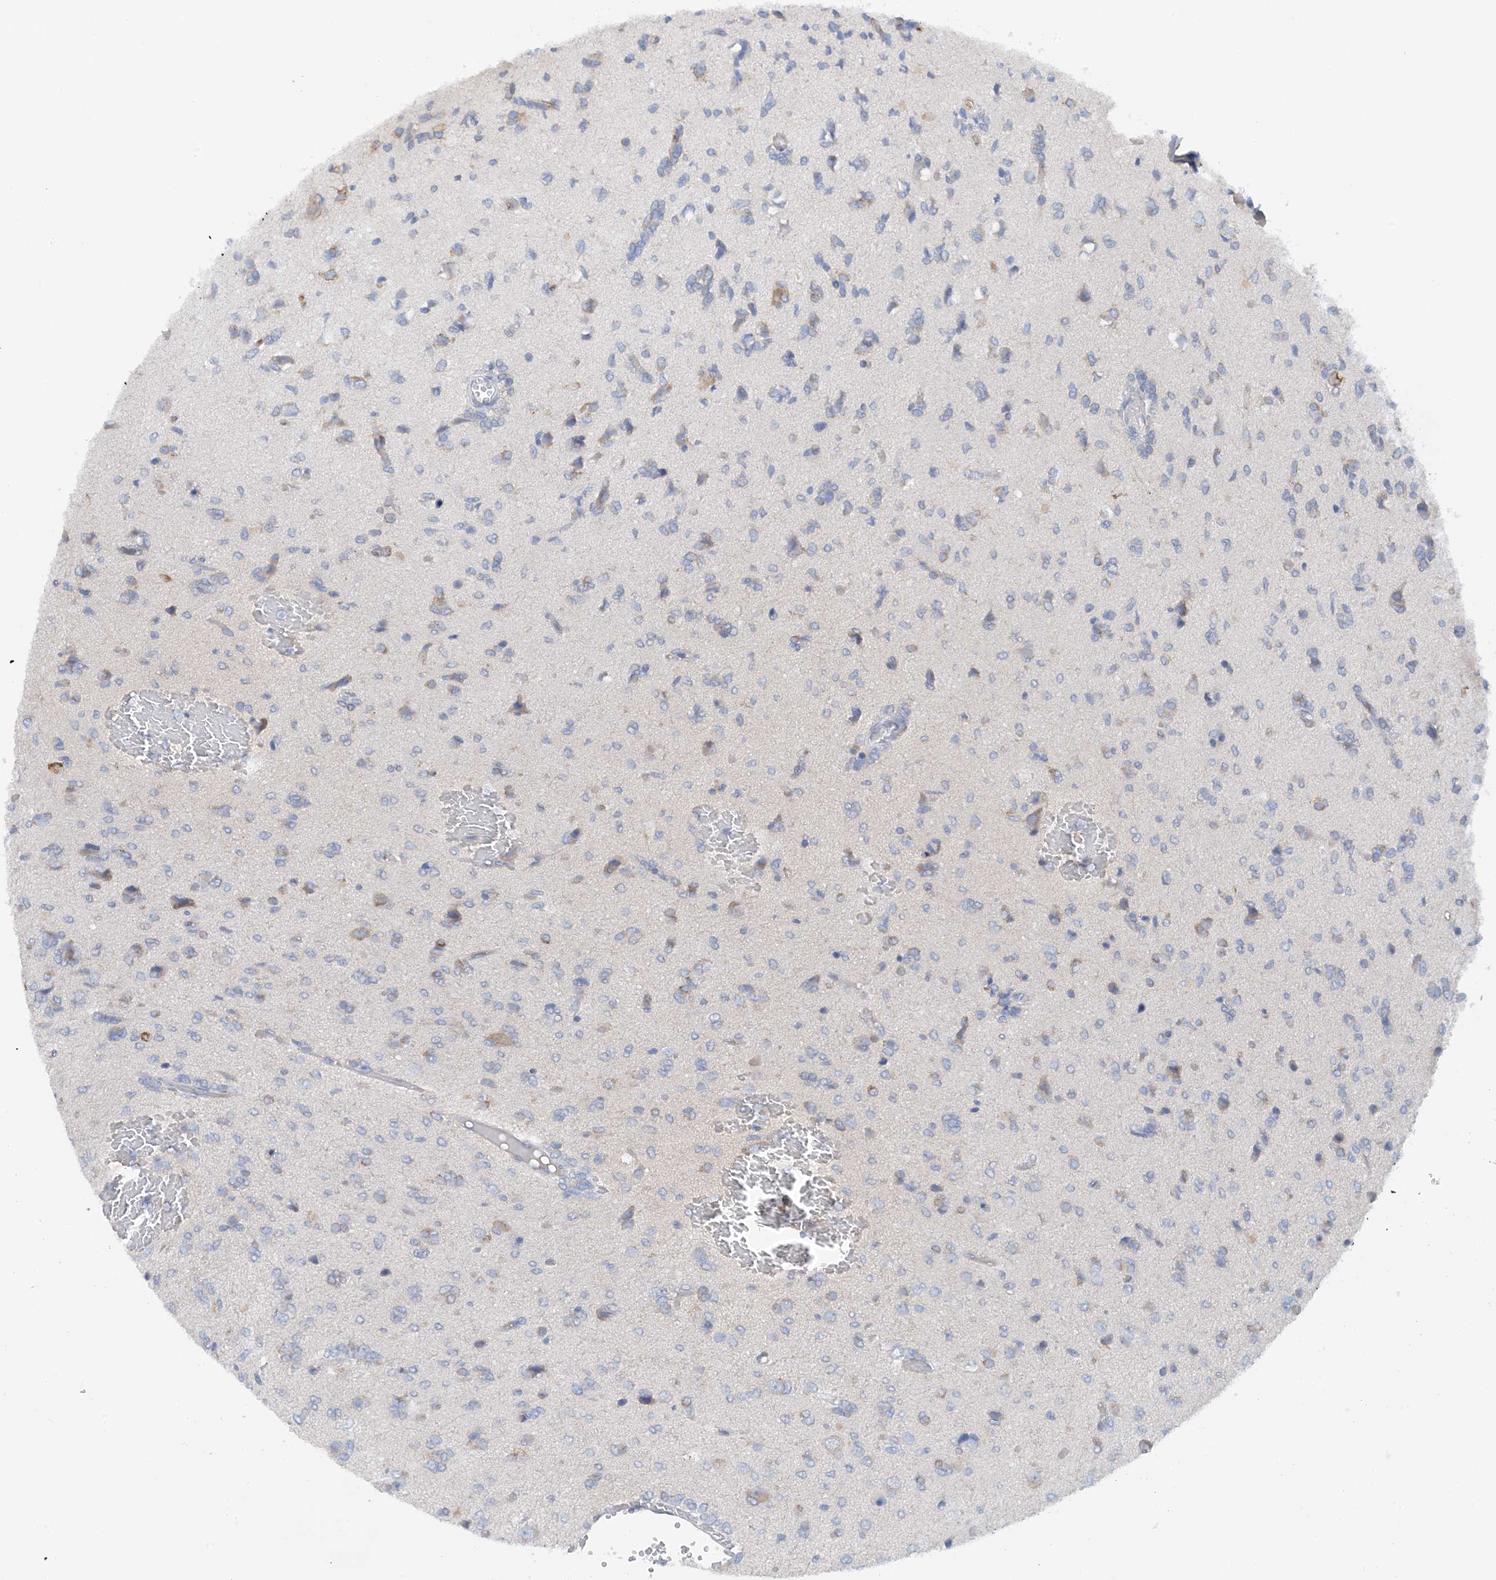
{"staining": {"intensity": "negative", "quantity": "none", "location": "none"}, "tissue": "glioma", "cell_type": "Tumor cells", "image_type": "cancer", "snomed": [{"axis": "morphology", "description": "Glioma, malignant, High grade"}, {"axis": "topography", "description": "Brain"}], "caption": "Immunohistochemistry micrograph of high-grade glioma (malignant) stained for a protein (brown), which reveals no expression in tumor cells. The staining was performed using DAB (3,3'-diaminobenzidine) to visualize the protein expression in brown, while the nuclei were stained in blue with hematoxylin (Magnification: 20x).", "gene": "SLC5A11", "patient": {"sex": "female", "age": 59}}